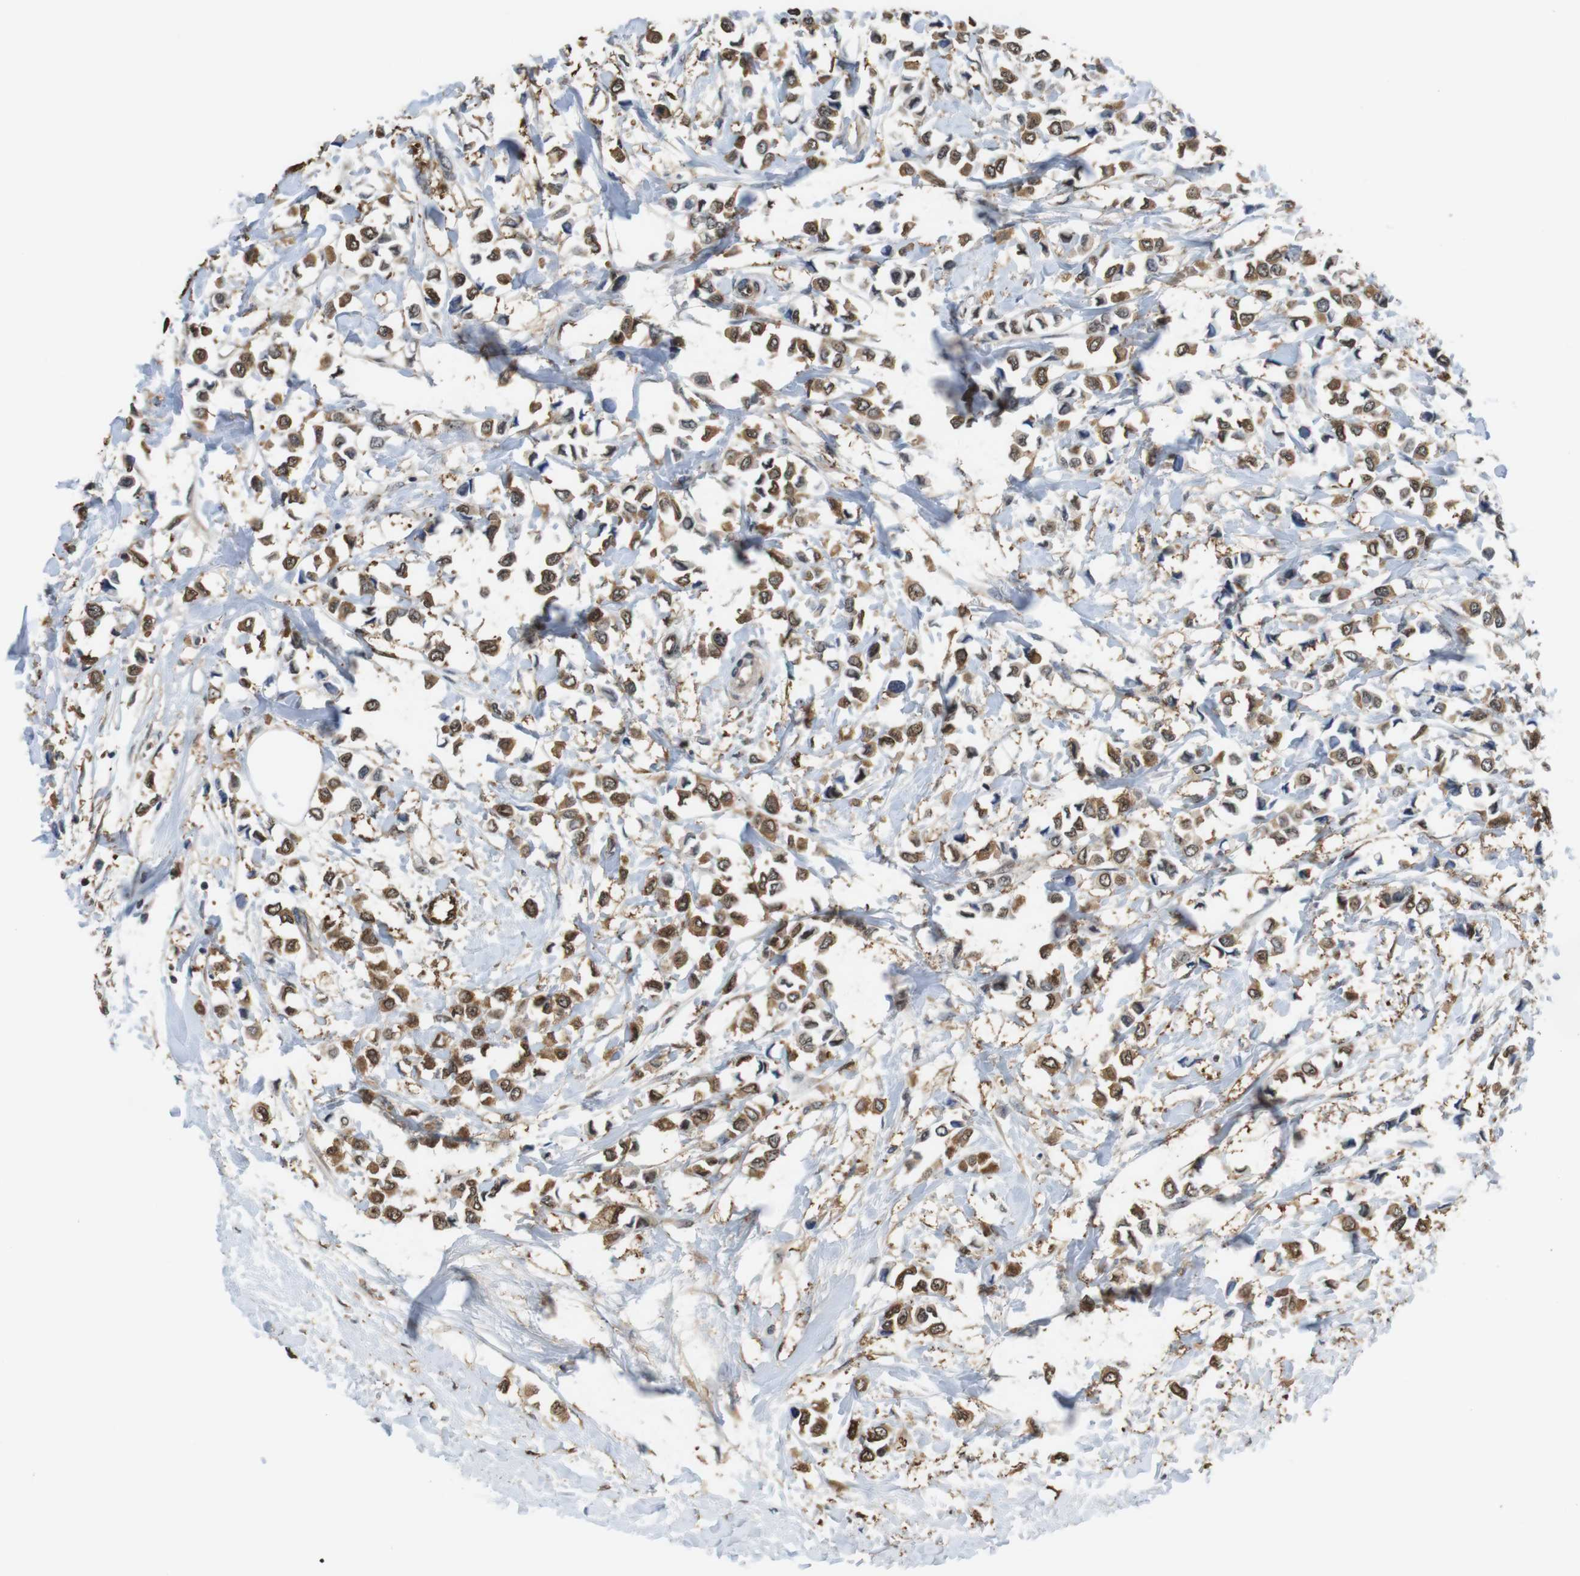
{"staining": {"intensity": "moderate", "quantity": ">75%", "location": "cytoplasmic/membranous,nuclear"}, "tissue": "breast cancer", "cell_type": "Tumor cells", "image_type": "cancer", "snomed": [{"axis": "morphology", "description": "Lobular carcinoma"}, {"axis": "topography", "description": "Breast"}], "caption": "A brown stain shows moderate cytoplasmic/membranous and nuclear staining of a protein in breast cancer (lobular carcinoma) tumor cells.", "gene": "LDHA", "patient": {"sex": "female", "age": 51}}